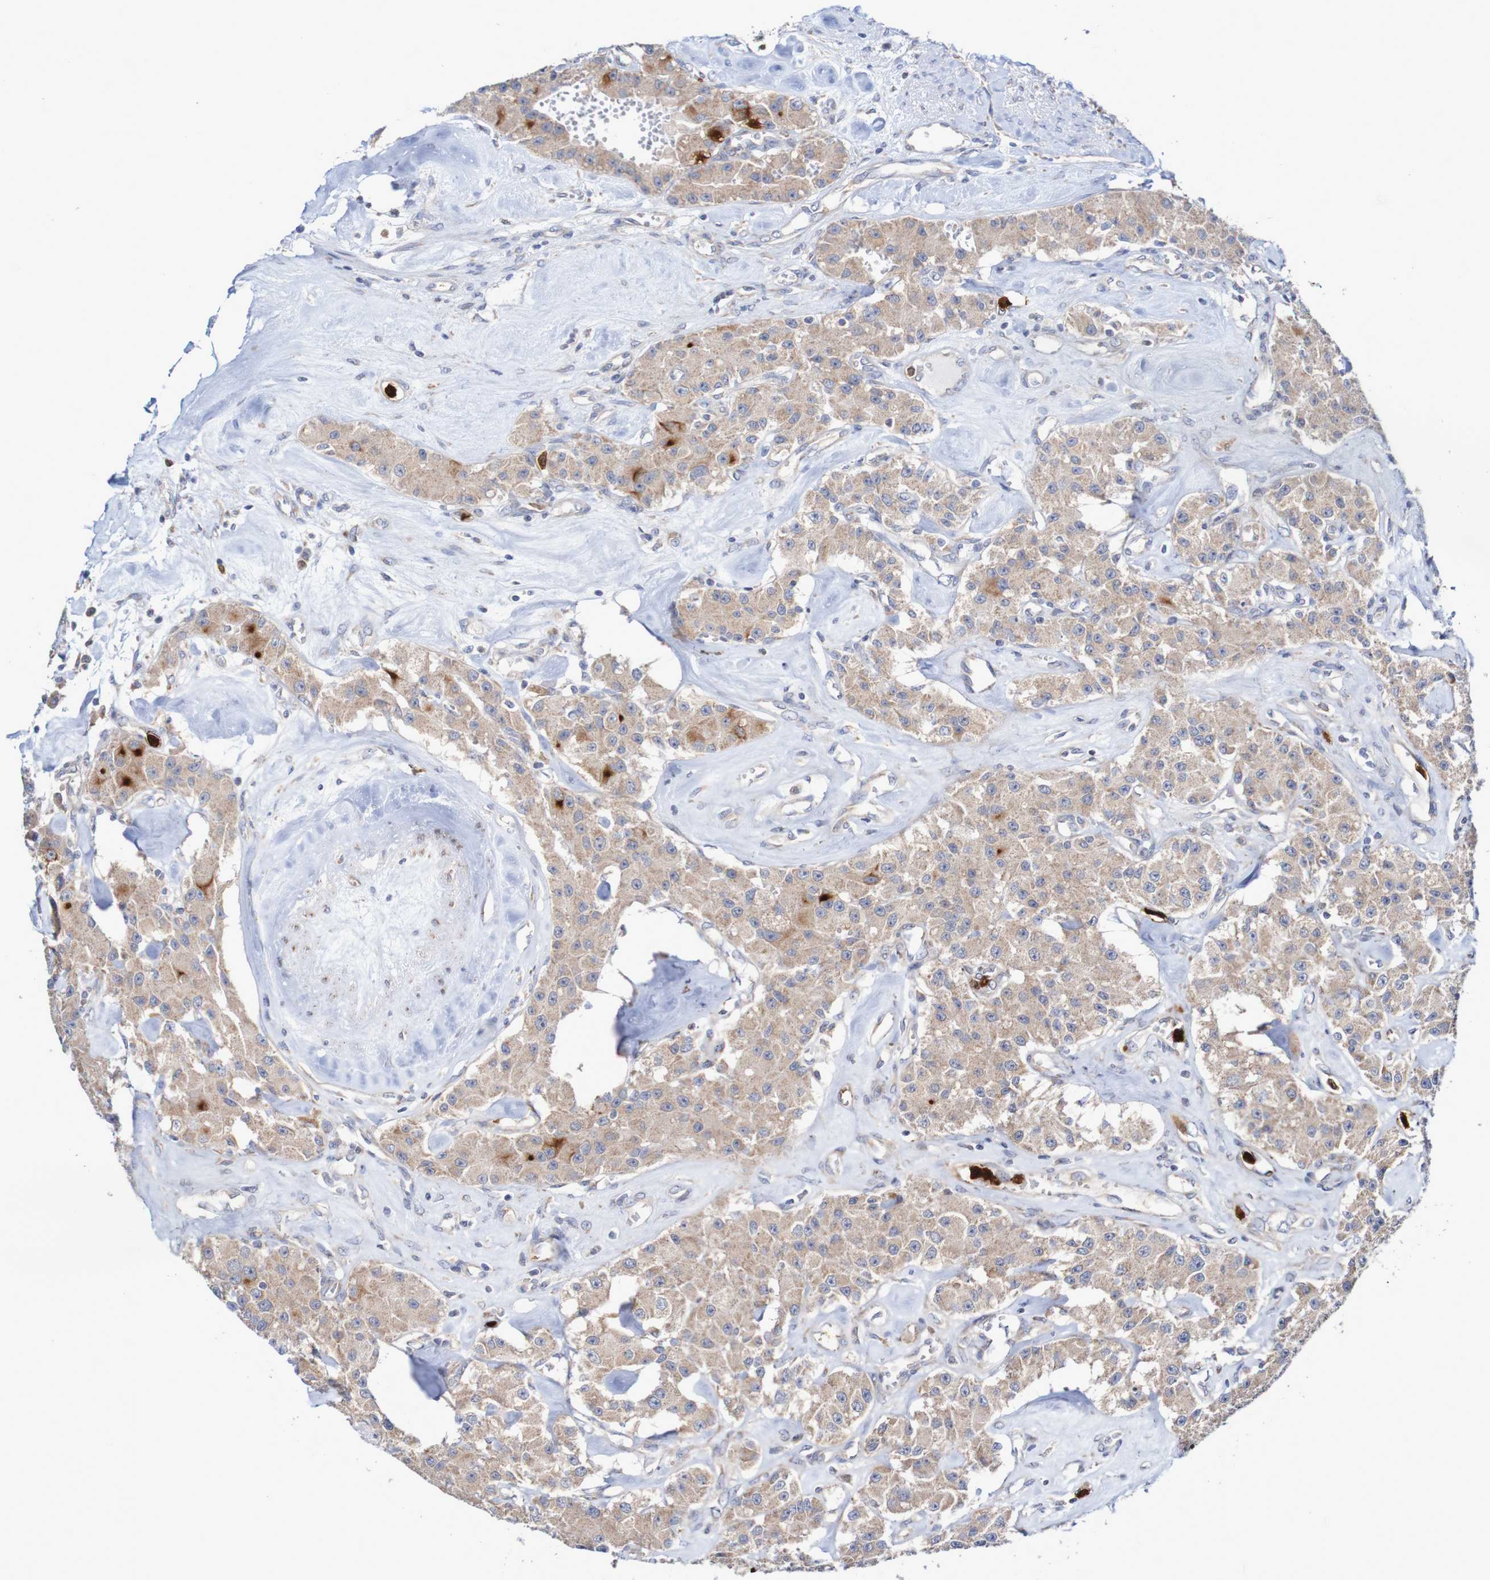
{"staining": {"intensity": "weak", "quantity": ">75%", "location": "cytoplasmic/membranous"}, "tissue": "carcinoid", "cell_type": "Tumor cells", "image_type": "cancer", "snomed": [{"axis": "morphology", "description": "Carcinoid, malignant, NOS"}, {"axis": "topography", "description": "Pancreas"}], "caption": "IHC image of neoplastic tissue: human malignant carcinoid stained using immunohistochemistry displays low levels of weak protein expression localized specifically in the cytoplasmic/membranous of tumor cells, appearing as a cytoplasmic/membranous brown color.", "gene": "PARP4", "patient": {"sex": "male", "age": 41}}